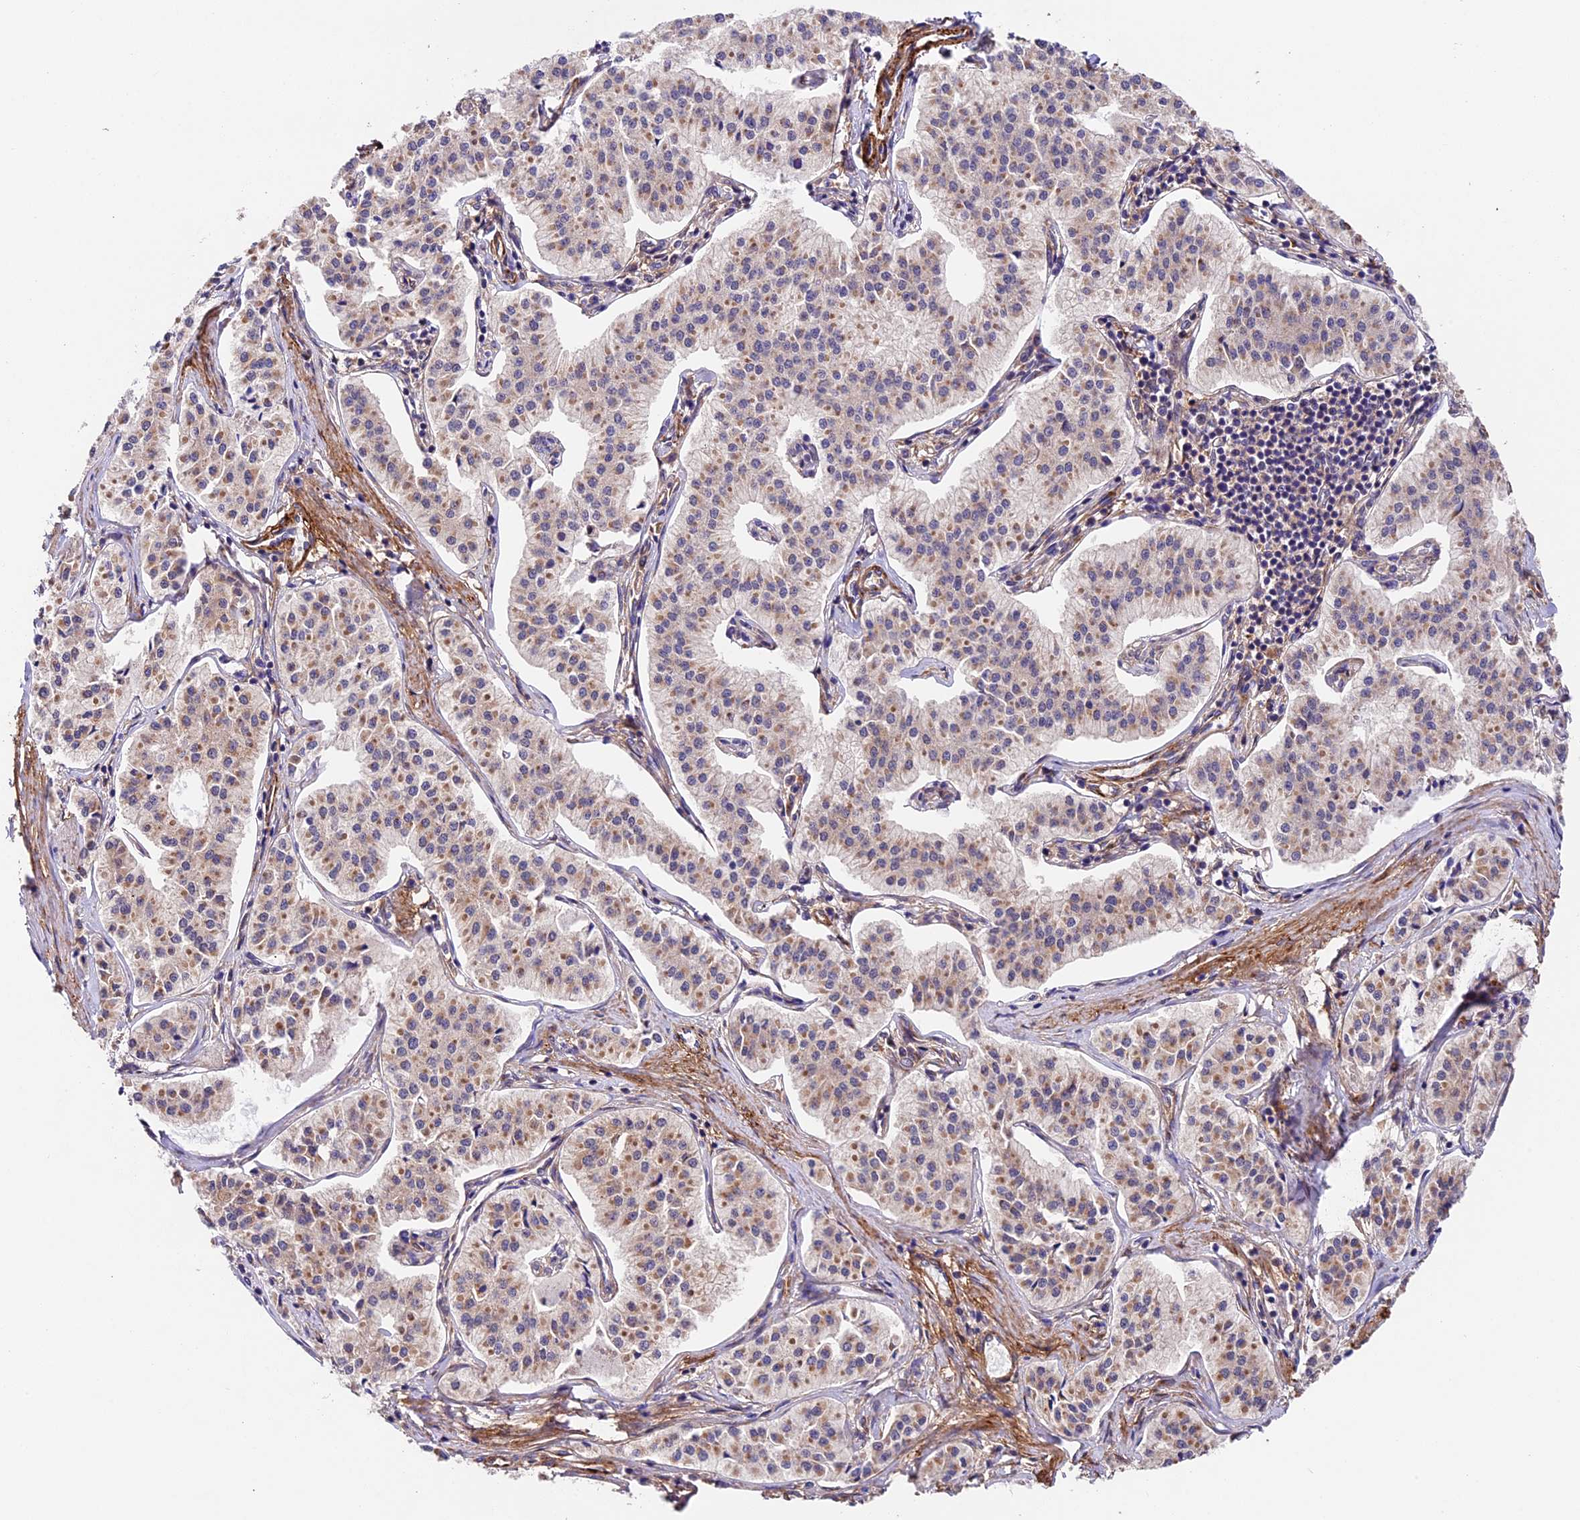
{"staining": {"intensity": "weak", "quantity": "25%-75%", "location": "cytoplasmic/membranous"}, "tissue": "pancreatic cancer", "cell_type": "Tumor cells", "image_type": "cancer", "snomed": [{"axis": "morphology", "description": "Adenocarcinoma, NOS"}, {"axis": "topography", "description": "Pancreas"}], "caption": "About 25%-75% of tumor cells in human pancreatic cancer (adenocarcinoma) reveal weak cytoplasmic/membranous protein positivity as visualized by brown immunohistochemical staining.", "gene": "LSM7", "patient": {"sex": "female", "age": 50}}